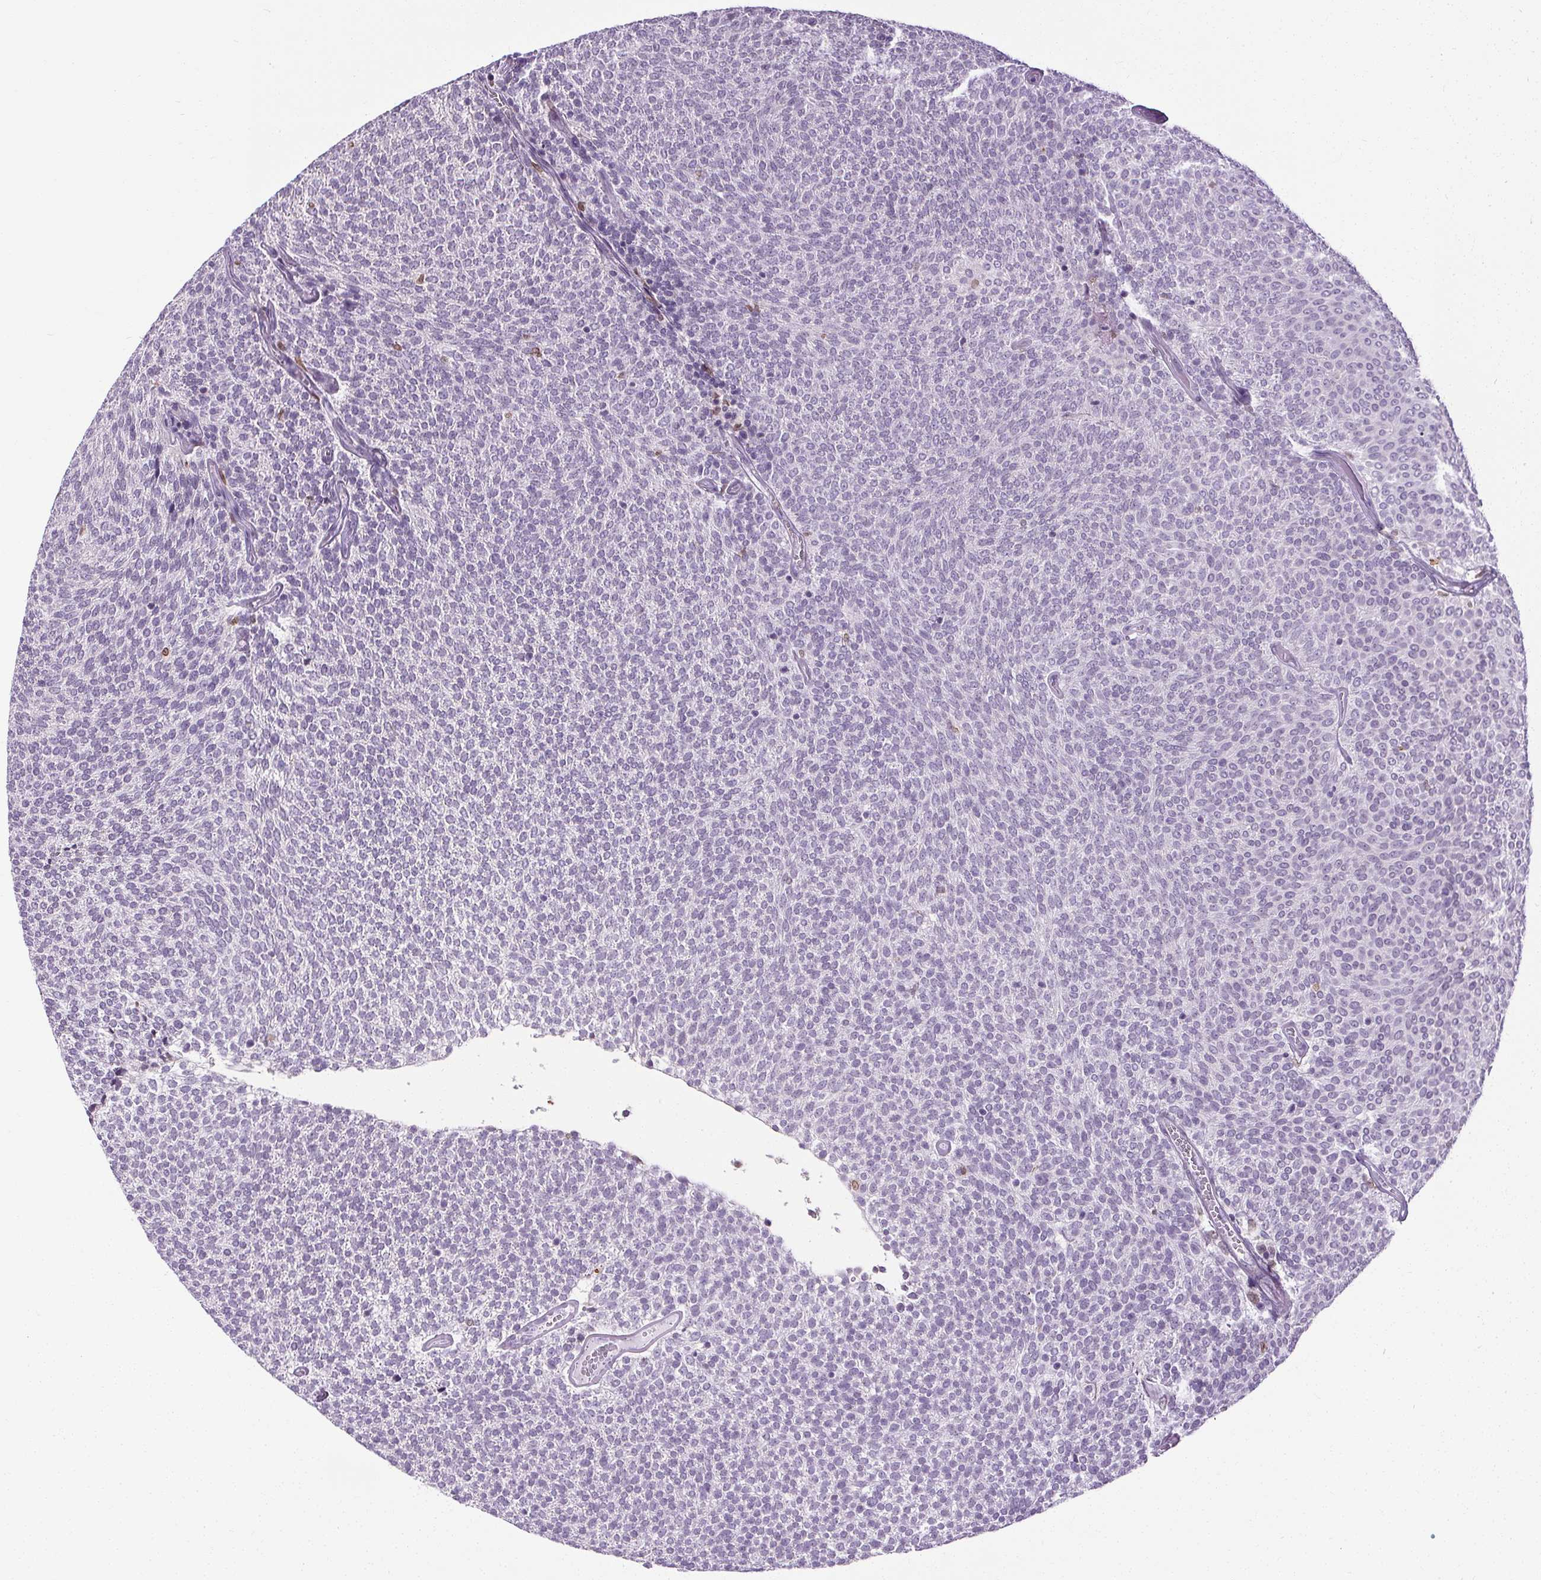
{"staining": {"intensity": "negative", "quantity": "none", "location": "none"}, "tissue": "urothelial cancer", "cell_type": "Tumor cells", "image_type": "cancer", "snomed": [{"axis": "morphology", "description": "Urothelial carcinoma, Low grade"}, {"axis": "topography", "description": "Urinary bladder"}], "caption": "Photomicrograph shows no significant protein expression in tumor cells of urothelial cancer. (Immunohistochemistry, brightfield microscopy, high magnification).", "gene": "TMEM240", "patient": {"sex": "male", "age": 77}}